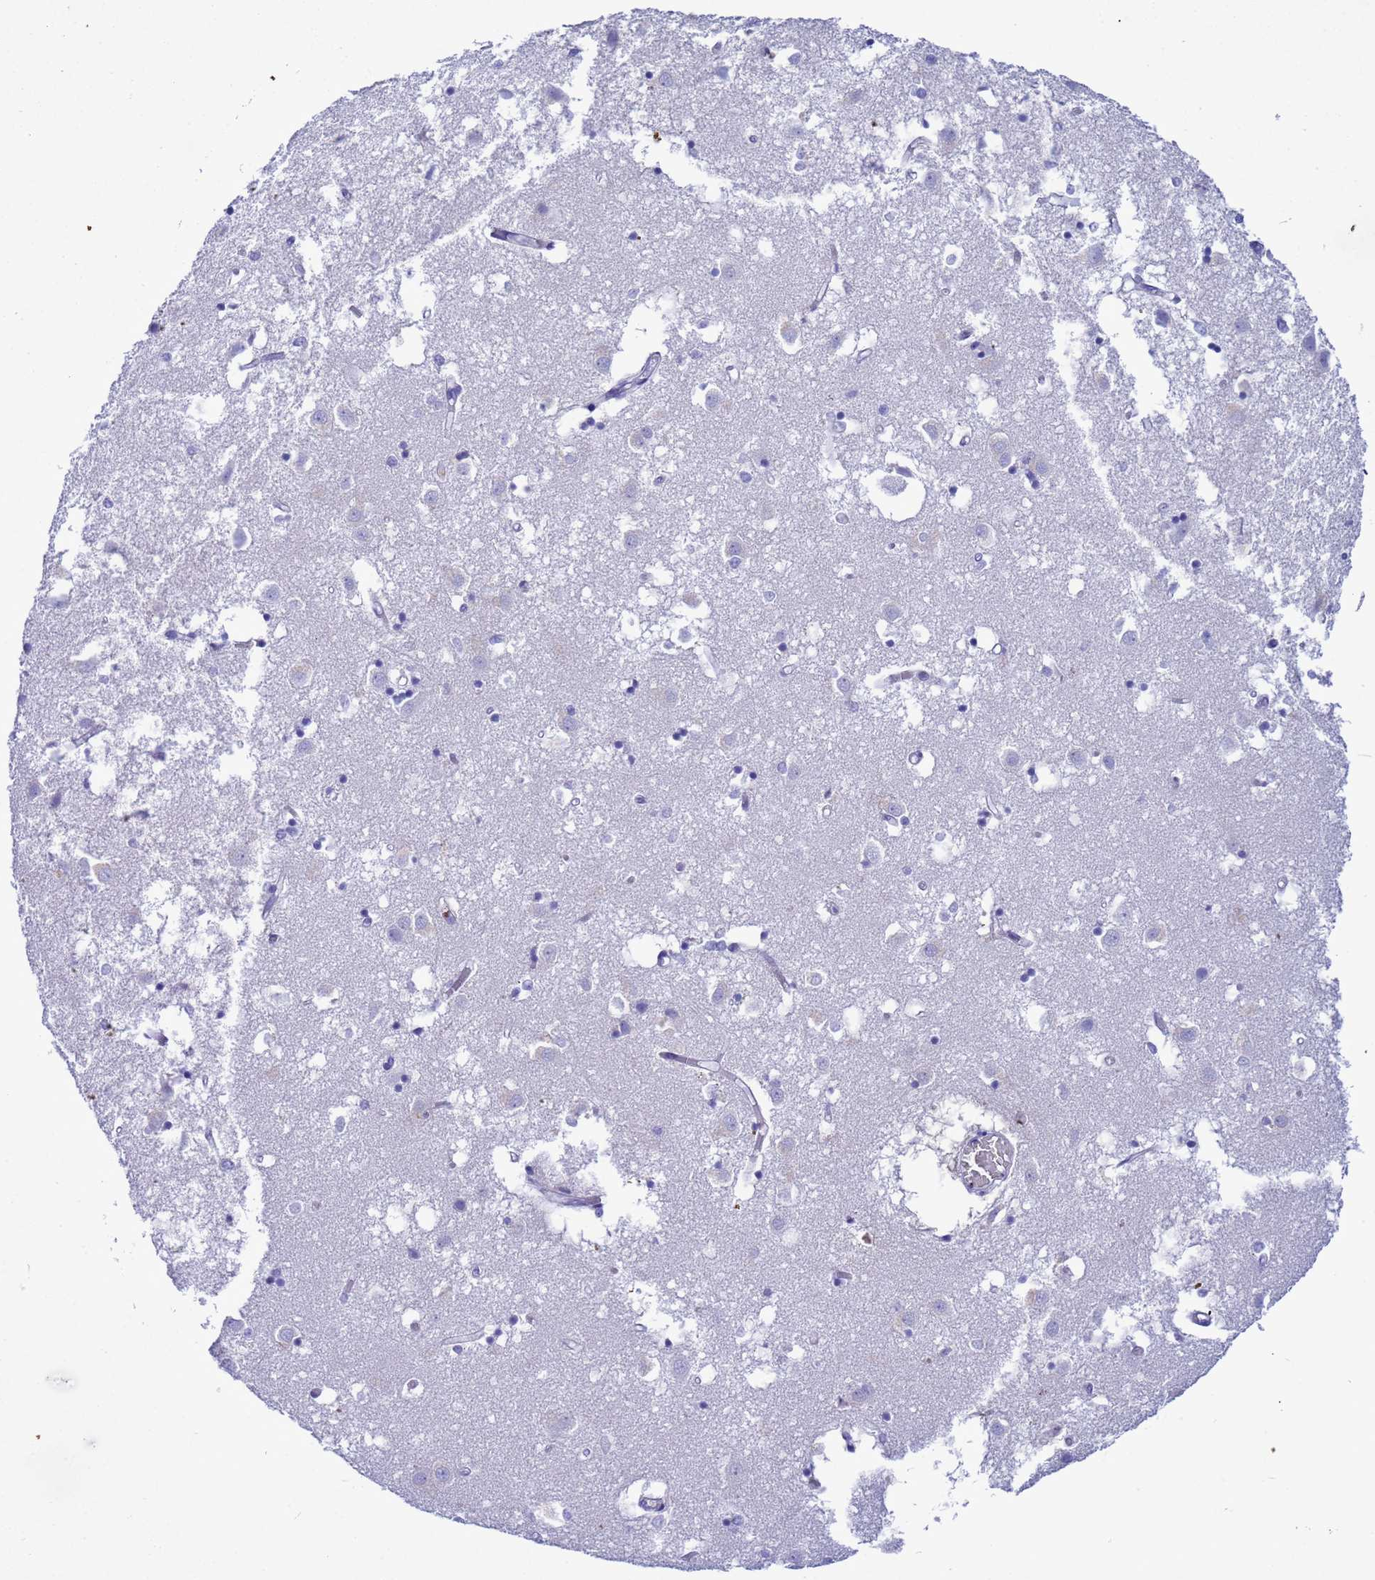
{"staining": {"intensity": "negative", "quantity": "none", "location": "none"}, "tissue": "caudate", "cell_type": "Glial cells", "image_type": "normal", "snomed": [{"axis": "morphology", "description": "Normal tissue, NOS"}, {"axis": "topography", "description": "Lateral ventricle wall"}], "caption": "IHC photomicrograph of normal caudate stained for a protein (brown), which displays no positivity in glial cells. (DAB (3,3'-diaminobenzidine) immunohistochemistry (IHC), high magnification).", "gene": "H1", "patient": {"sex": "male", "age": 70}}